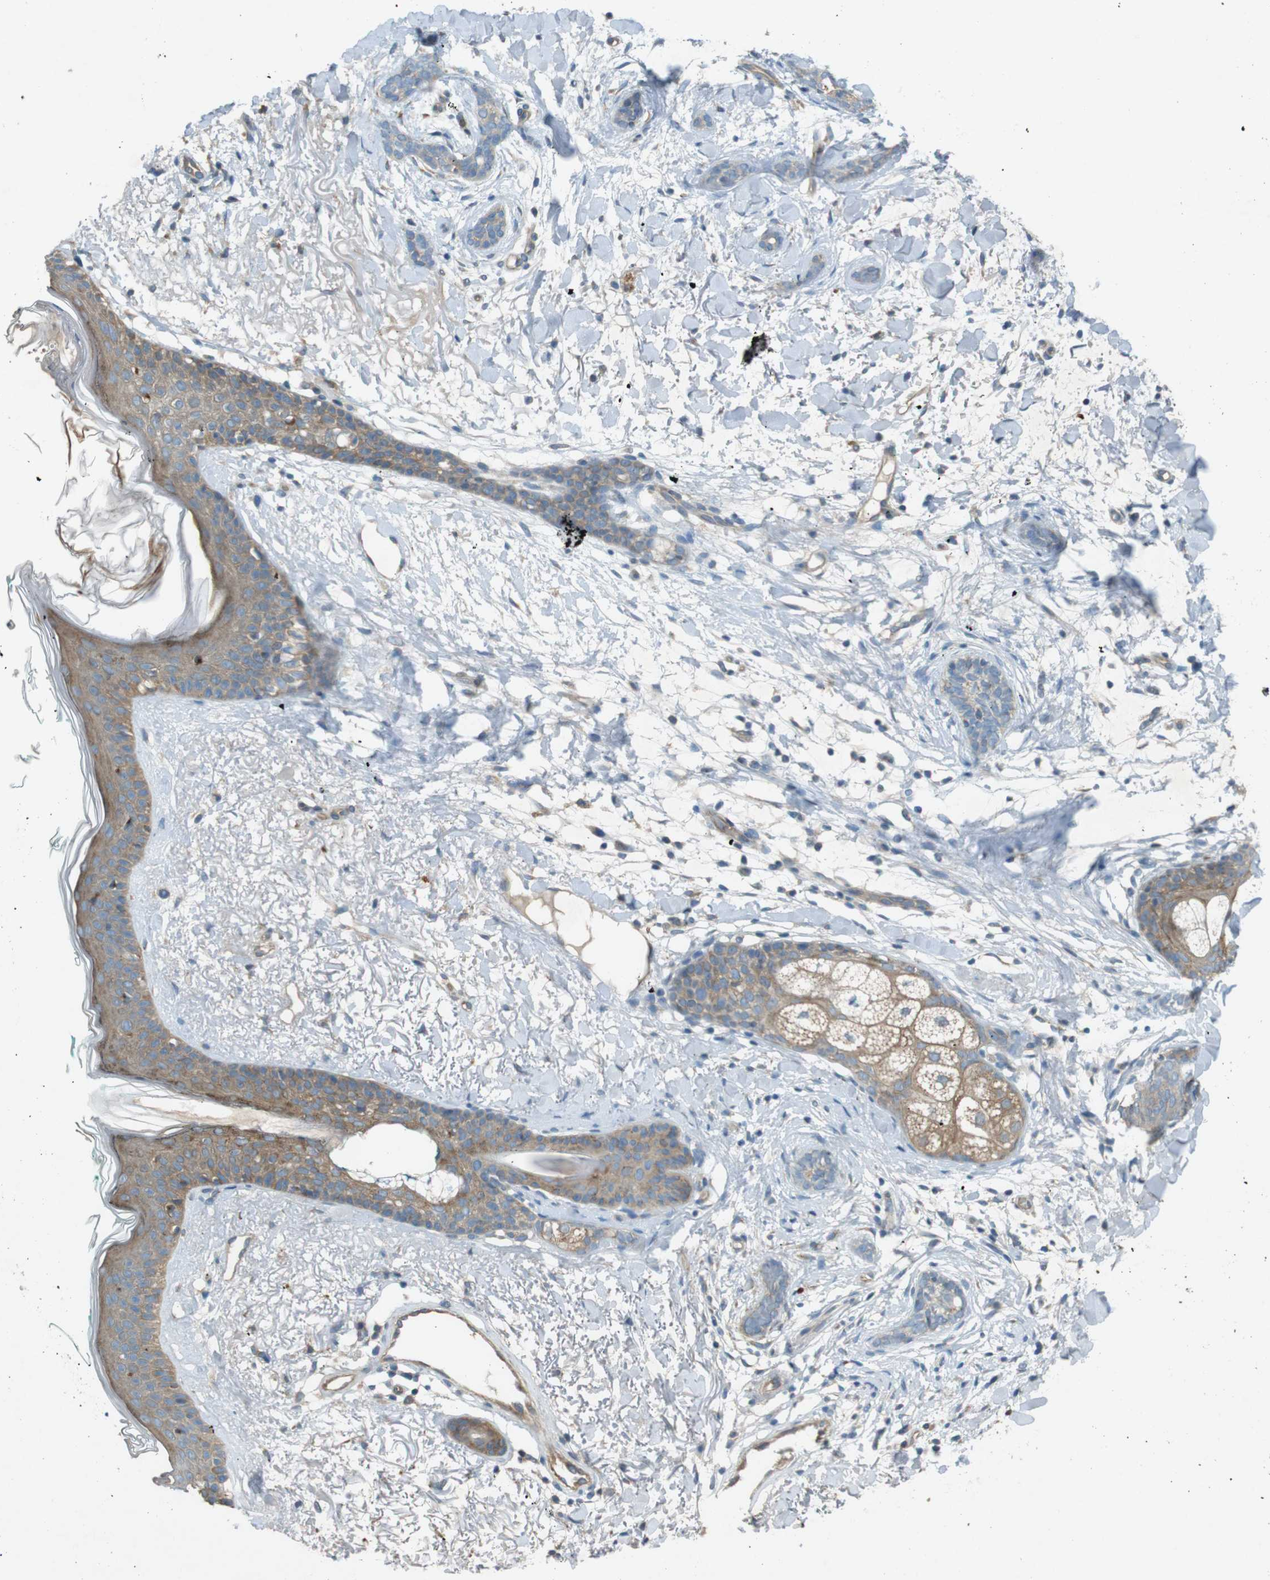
{"staining": {"intensity": "negative", "quantity": "none", "location": "none"}, "tissue": "skin cancer", "cell_type": "Tumor cells", "image_type": "cancer", "snomed": [{"axis": "morphology", "description": "Basal cell carcinoma"}, {"axis": "morphology", "description": "Adnexal tumor, benign"}, {"axis": "topography", "description": "Skin"}], "caption": "Tumor cells show no significant protein staining in skin cancer (basal cell carcinoma).", "gene": "TMEM41B", "patient": {"sex": "female", "age": 42}}